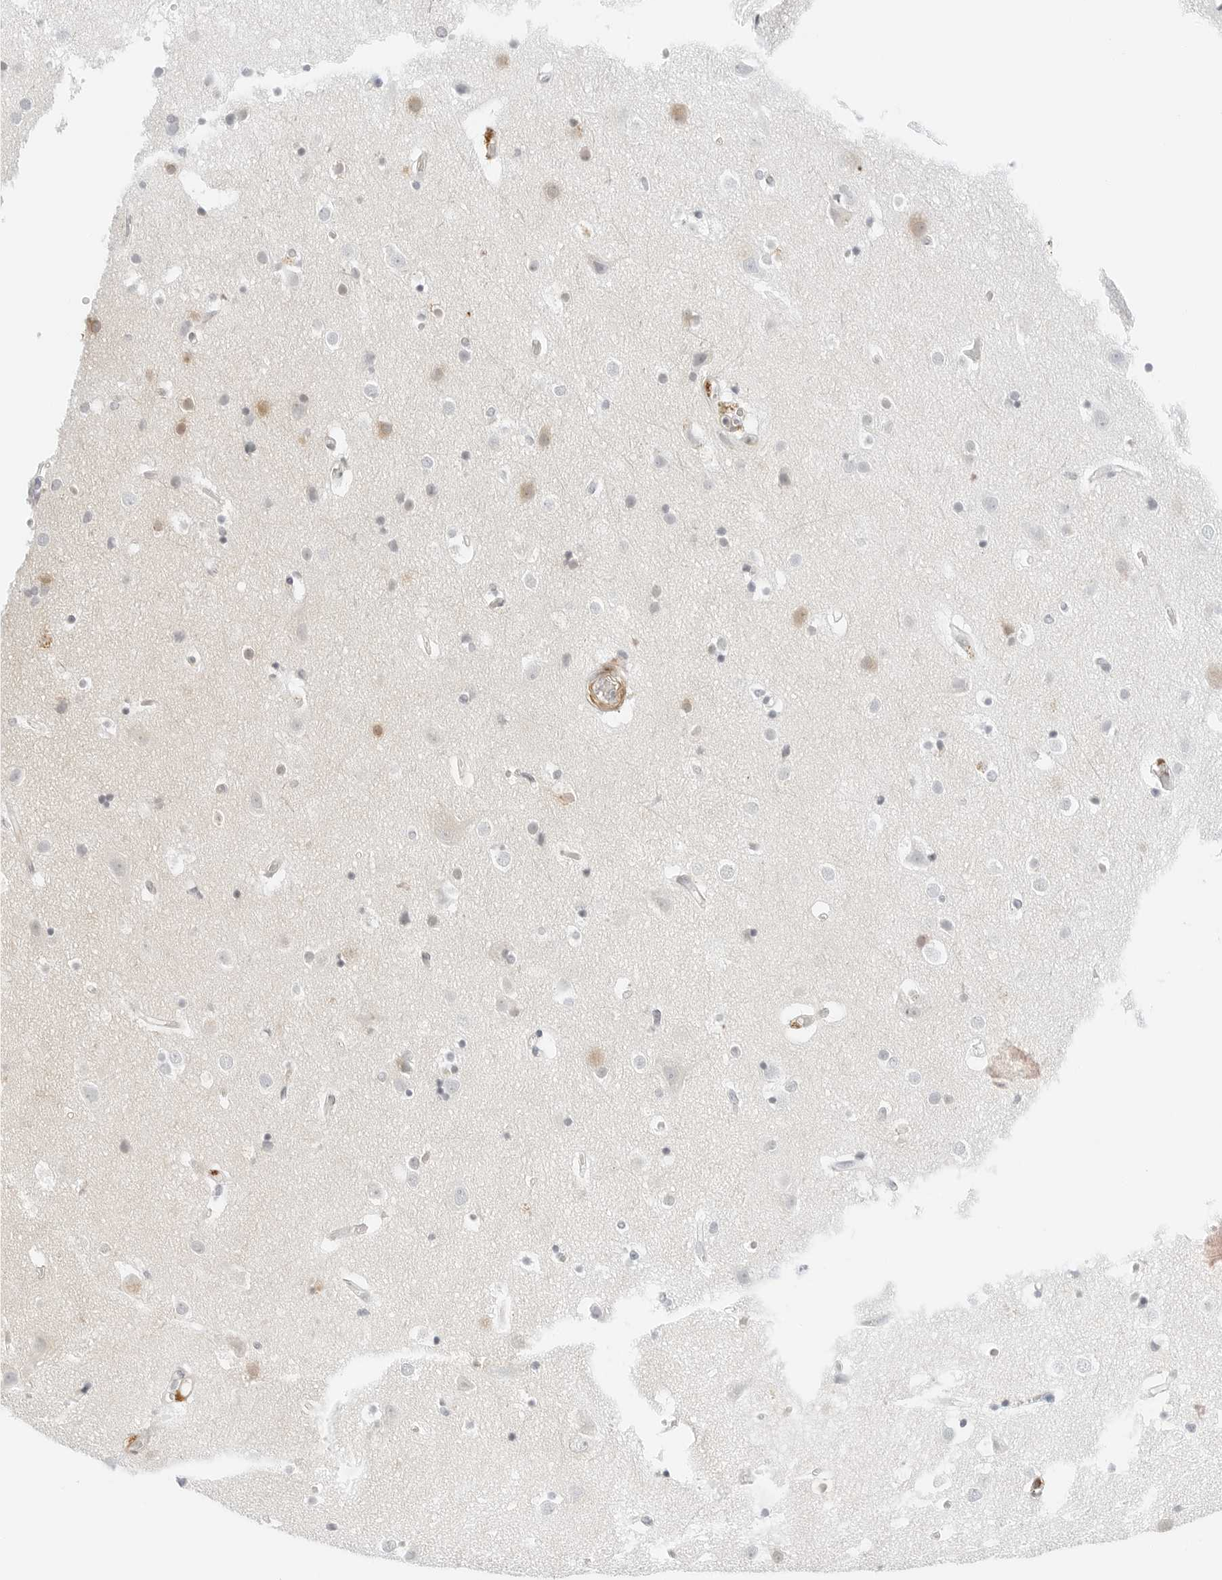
{"staining": {"intensity": "negative", "quantity": "none", "location": "none"}, "tissue": "cerebral cortex", "cell_type": "Endothelial cells", "image_type": "normal", "snomed": [{"axis": "morphology", "description": "Normal tissue, NOS"}, {"axis": "topography", "description": "Cerebral cortex"}], "caption": "Cerebral cortex was stained to show a protein in brown. There is no significant positivity in endothelial cells.", "gene": "IQCC", "patient": {"sex": "male", "age": 54}}